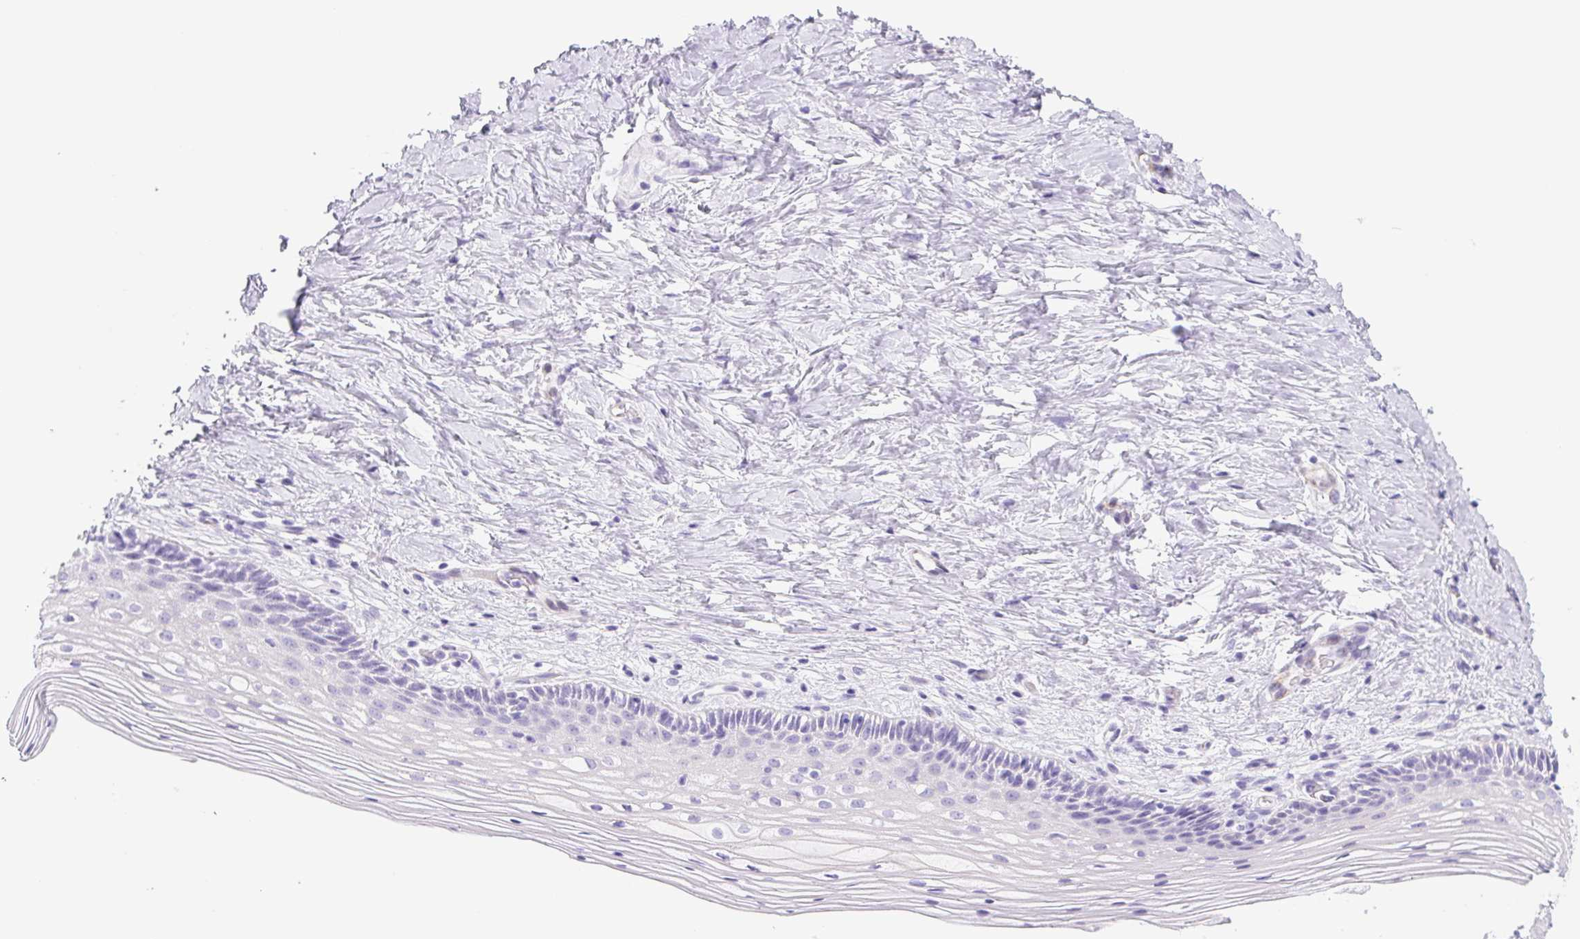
{"staining": {"intensity": "negative", "quantity": "none", "location": "none"}, "tissue": "vagina", "cell_type": "Squamous epithelial cells", "image_type": "normal", "snomed": [{"axis": "morphology", "description": "Normal tissue, NOS"}, {"axis": "topography", "description": "Vagina"}], "caption": "This photomicrograph is of unremarkable vagina stained with immunohistochemistry to label a protein in brown with the nuclei are counter-stained blue. There is no staining in squamous epithelial cells. The staining is performed using DAB (3,3'-diaminobenzidine) brown chromogen with nuclei counter-stained in using hematoxylin.", "gene": "CYP21A2", "patient": {"sex": "female", "age": 45}}